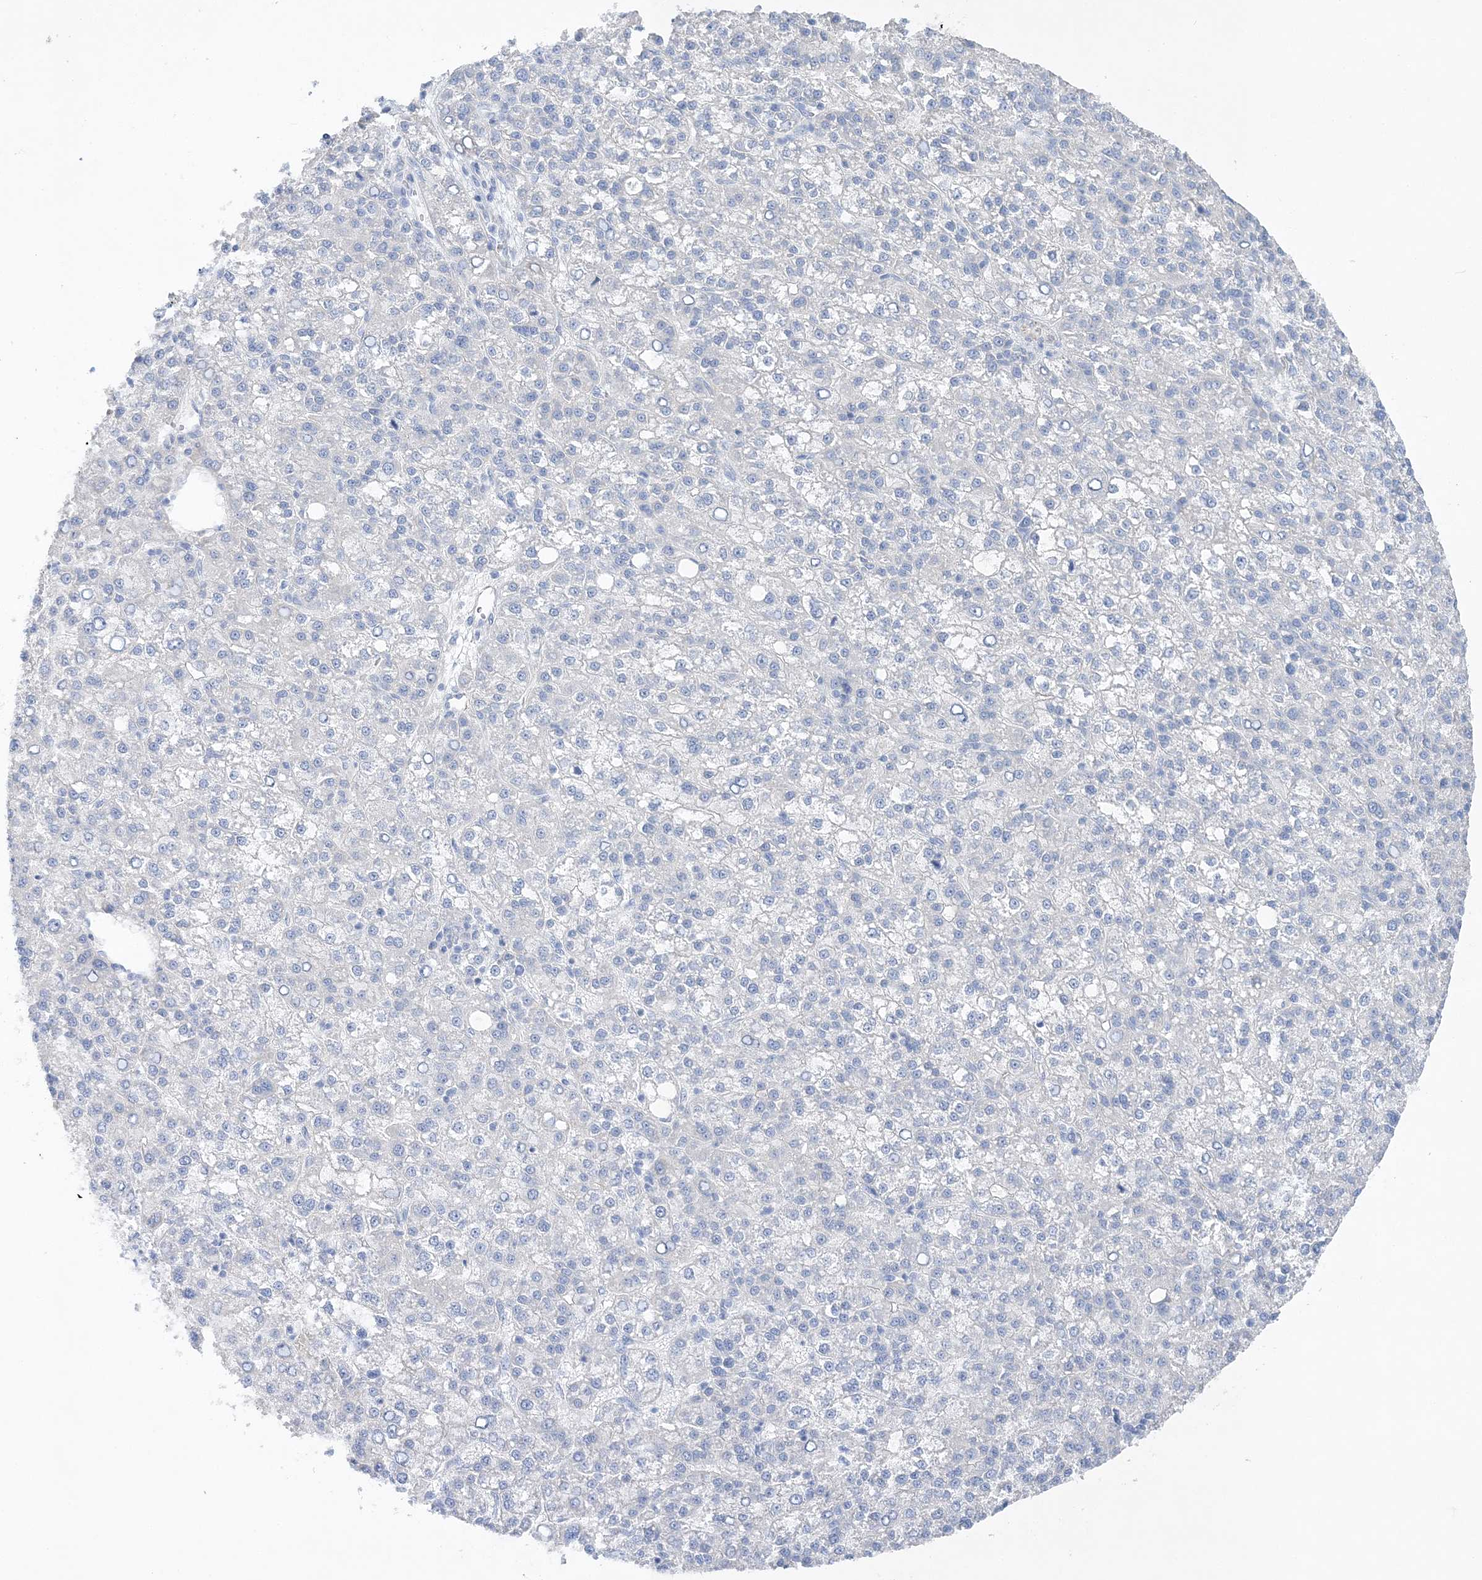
{"staining": {"intensity": "negative", "quantity": "none", "location": "none"}, "tissue": "liver cancer", "cell_type": "Tumor cells", "image_type": "cancer", "snomed": [{"axis": "morphology", "description": "Carcinoma, Hepatocellular, NOS"}, {"axis": "topography", "description": "Liver"}], "caption": "Tumor cells show no significant protein staining in liver cancer.", "gene": "SLC5A6", "patient": {"sex": "female", "age": 58}}